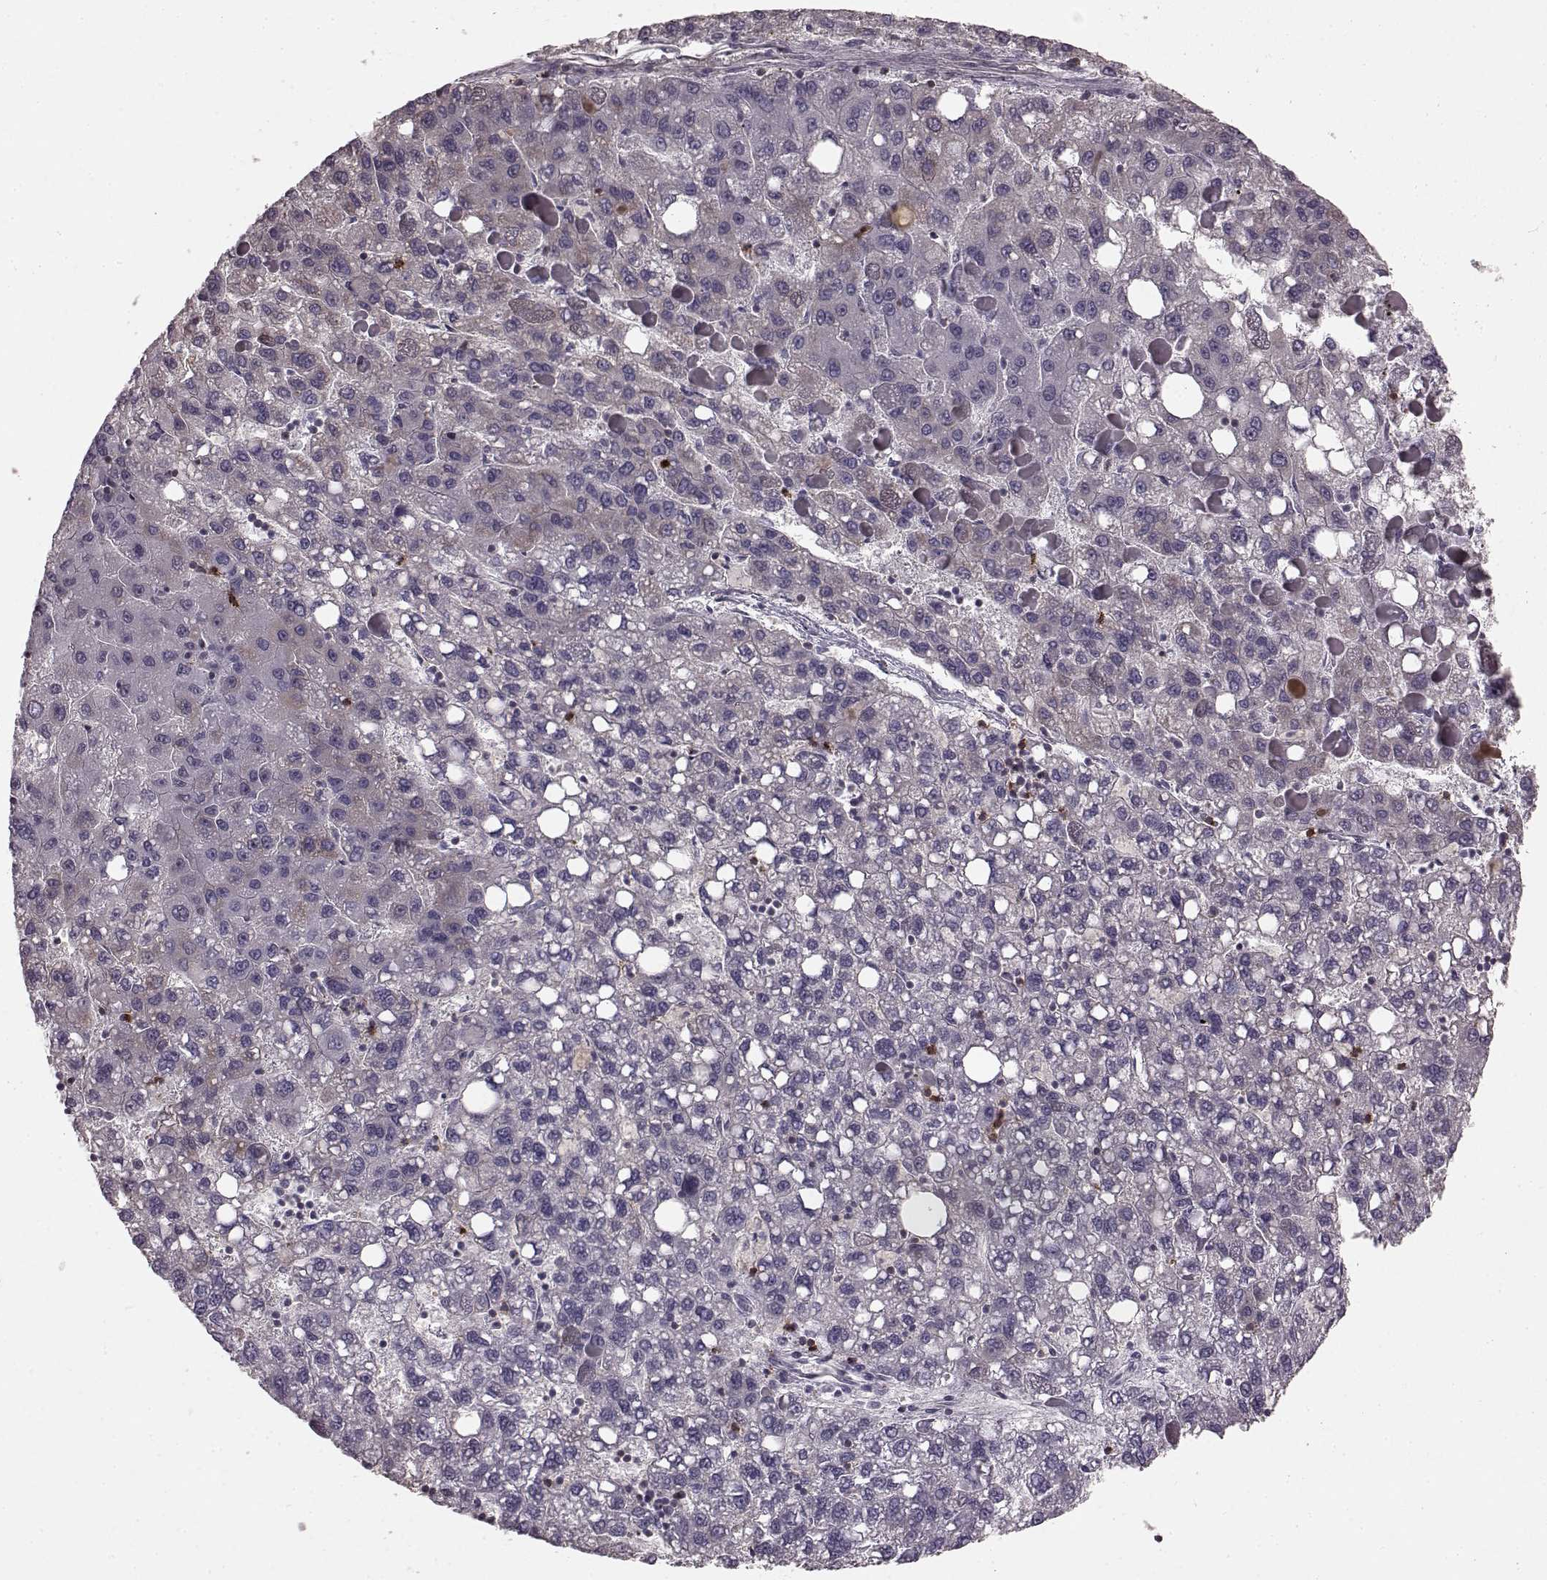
{"staining": {"intensity": "negative", "quantity": "none", "location": "none"}, "tissue": "liver cancer", "cell_type": "Tumor cells", "image_type": "cancer", "snomed": [{"axis": "morphology", "description": "Carcinoma, Hepatocellular, NOS"}, {"axis": "topography", "description": "Liver"}], "caption": "Immunohistochemistry (IHC) photomicrograph of neoplastic tissue: human hepatocellular carcinoma (liver) stained with DAB (3,3'-diaminobenzidine) displays no significant protein positivity in tumor cells. (Stains: DAB (3,3'-diaminobenzidine) immunohistochemistry with hematoxylin counter stain, Microscopy: brightfield microscopy at high magnification).", "gene": "PDCD1", "patient": {"sex": "female", "age": 82}}